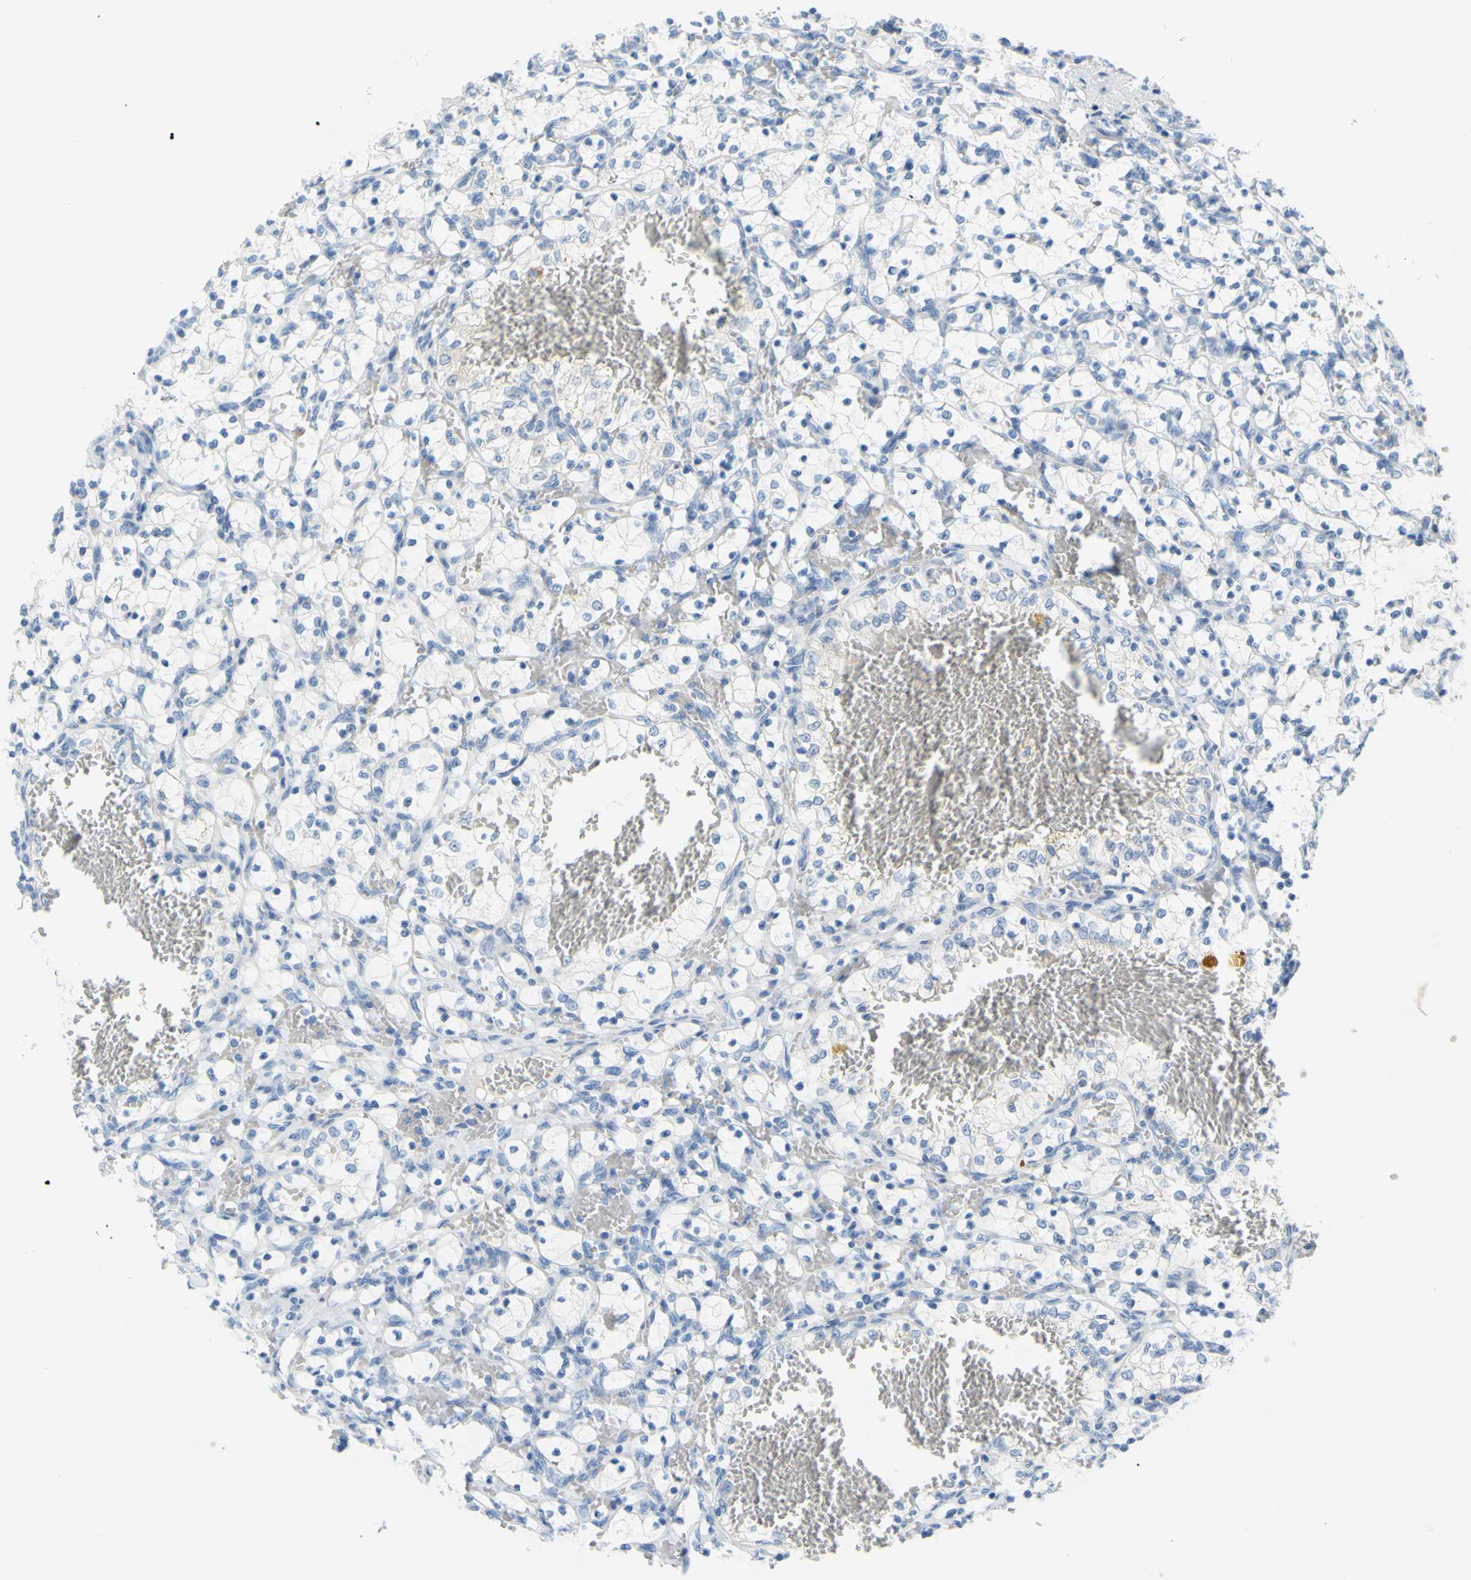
{"staining": {"intensity": "negative", "quantity": "none", "location": "none"}, "tissue": "renal cancer", "cell_type": "Tumor cells", "image_type": "cancer", "snomed": [{"axis": "morphology", "description": "Adenocarcinoma, NOS"}, {"axis": "topography", "description": "Kidney"}], "caption": "This is a histopathology image of immunohistochemistry staining of renal adenocarcinoma, which shows no expression in tumor cells.", "gene": "DCT", "patient": {"sex": "female", "age": 69}}